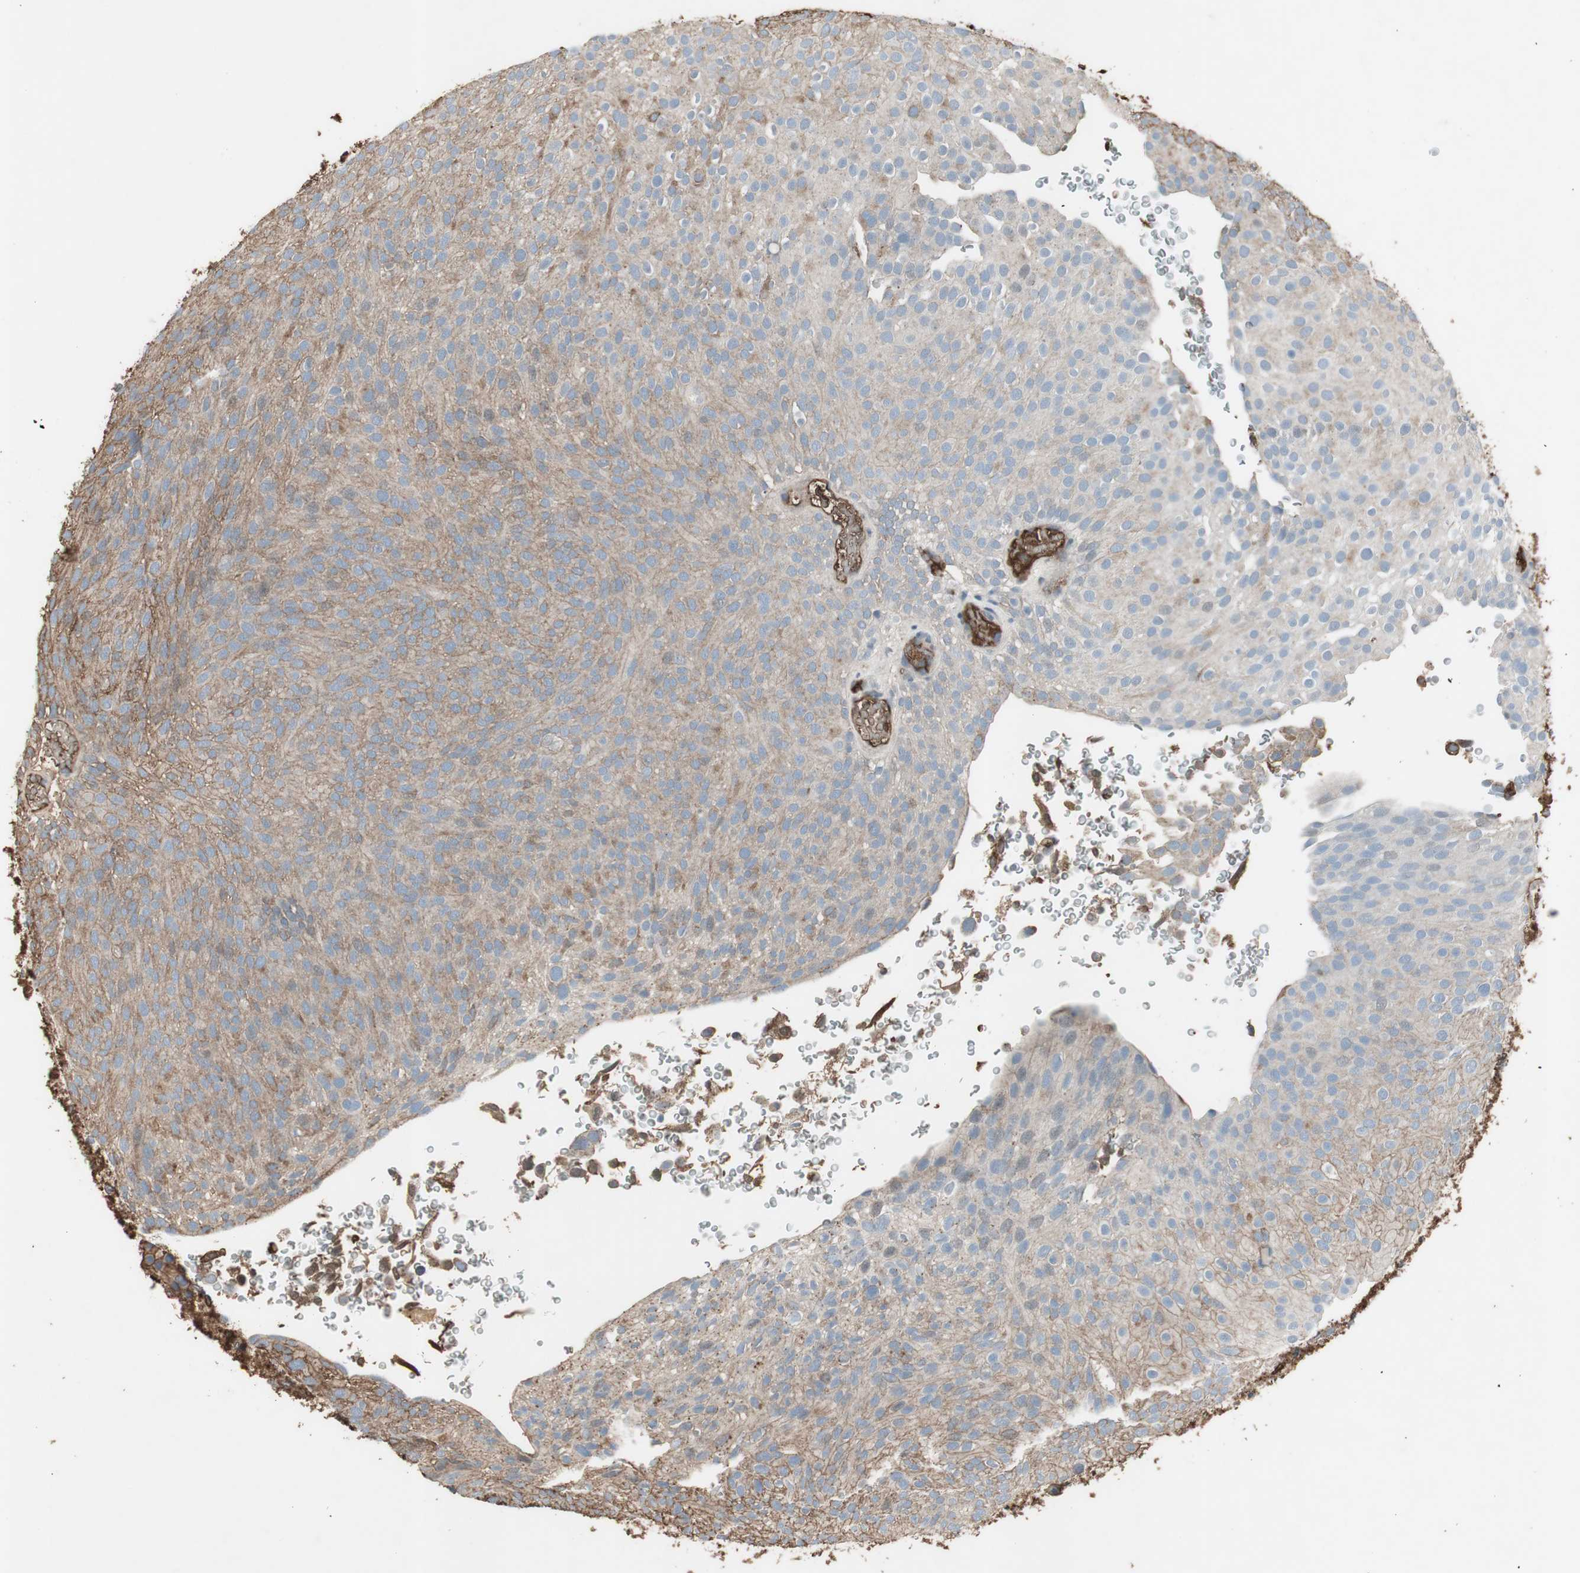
{"staining": {"intensity": "weak", "quantity": ">75%", "location": "cytoplasmic/membranous"}, "tissue": "urothelial cancer", "cell_type": "Tumor cells", "image_type": "cancer", "snomed": [{"axis": "morphology", "description": "Urothelial carcinoma, Low grade"}, {"axis": "topography", "description": "Urinary bladder"}], "caption": "Tumor cells exhibit low levels of weak cytoplasmic/membranous expression in approximately >75% of cells in urothelial carcinoma (low-grade). The staining was performed using DAB (3,3'-diaminobenzidine) to visualize the protein expression in brown, while the nuclei were stained in blue with hematoxylin (Magnification: 20x).", "gene": "MMP14", "patient": {"sex": "male", "age": 78}}